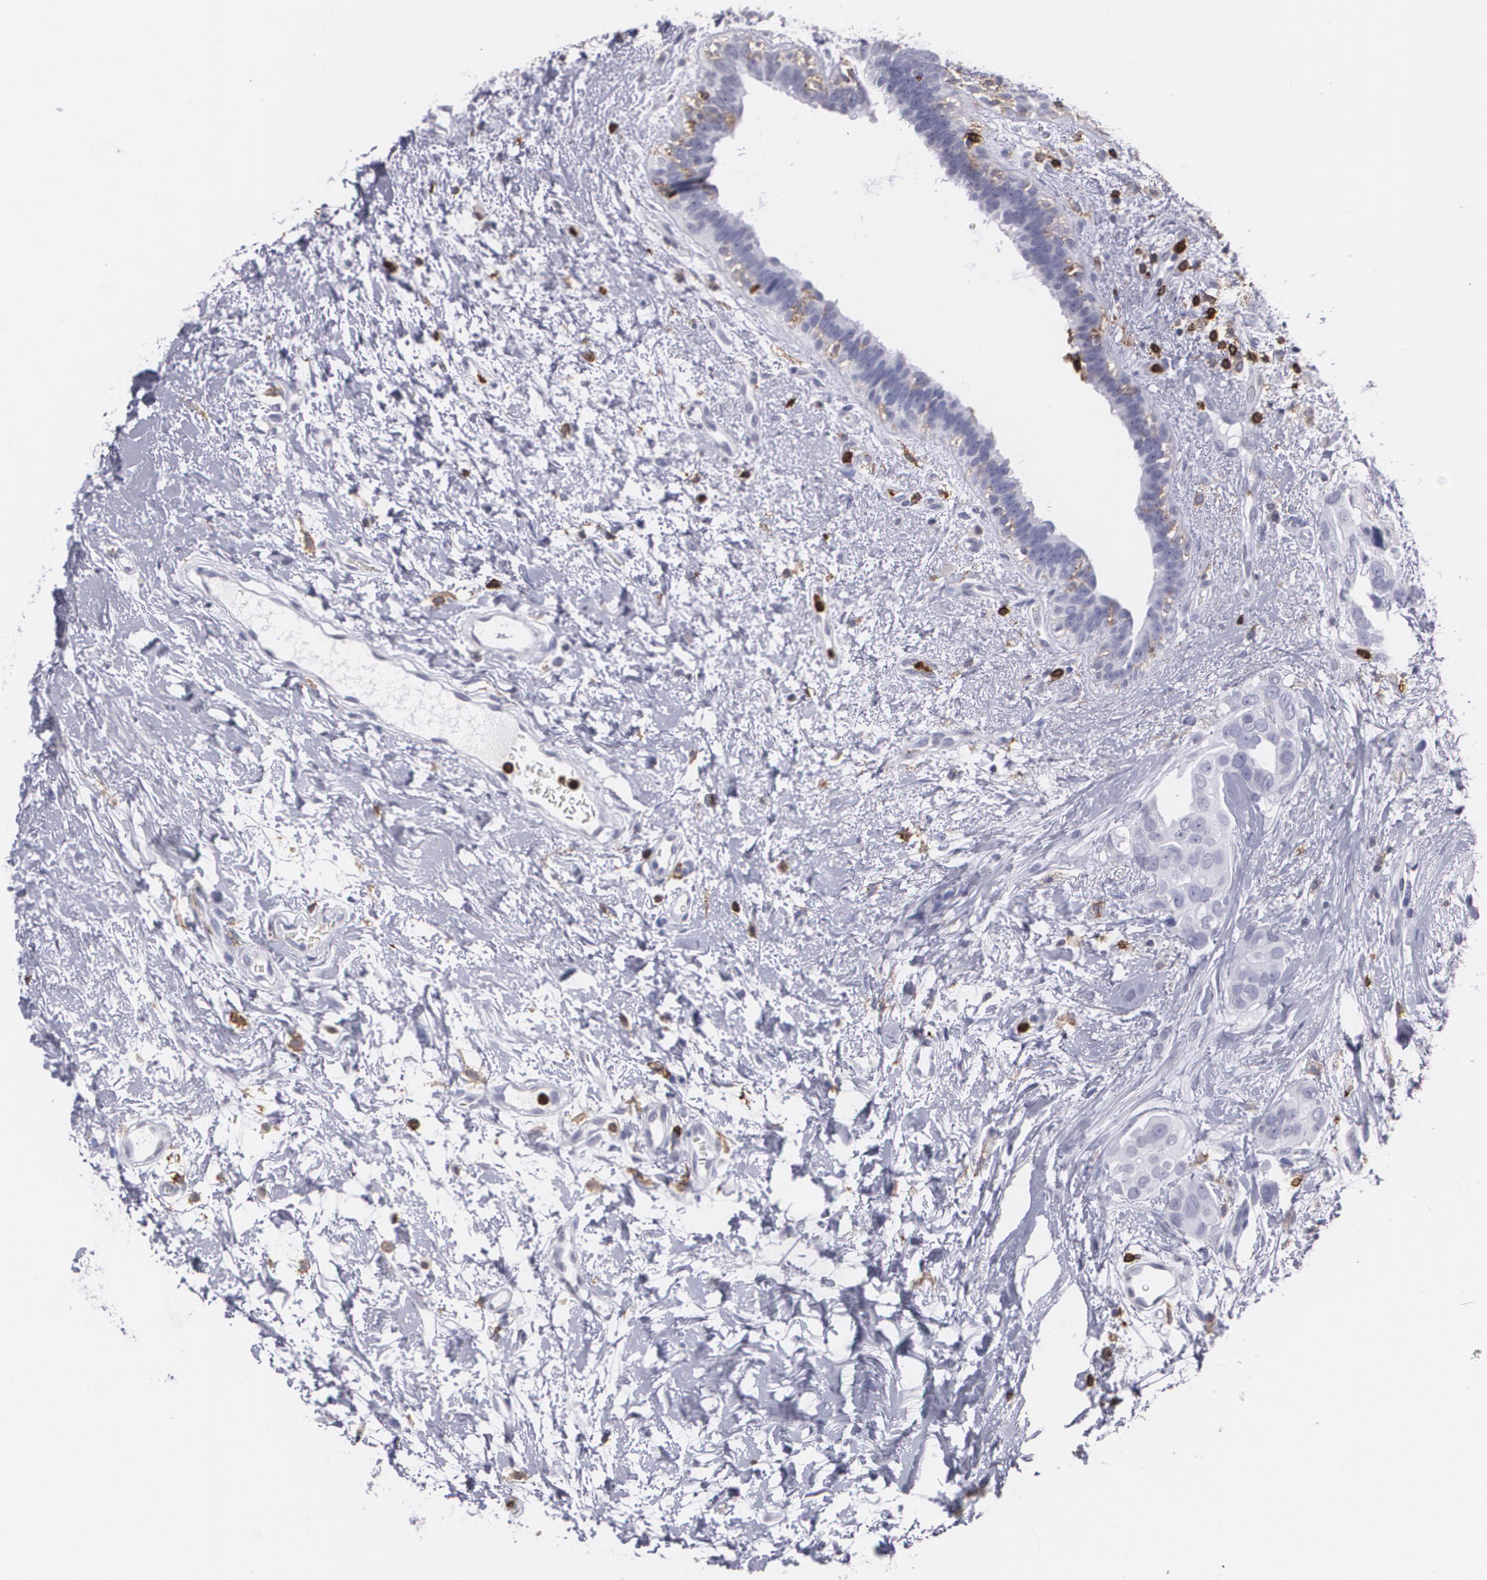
{"staining": {"intensity": "negative", "quantity": "none", "location": "none"}, "tissue": "breast cancer", "cell_type": "Tumor cells", "image_type": "cancer", "snomed": [{"axis": "morphology", "description": "Duct carcinoma"}, {"axis": "topography", "description": "Breast"}], "caption": "Tumor cells are negative for brown protein staining in breast cancer (intraductal carcinoma).", "gene": "PTPRC", "patient": {"sex": "female", "age": 40}}